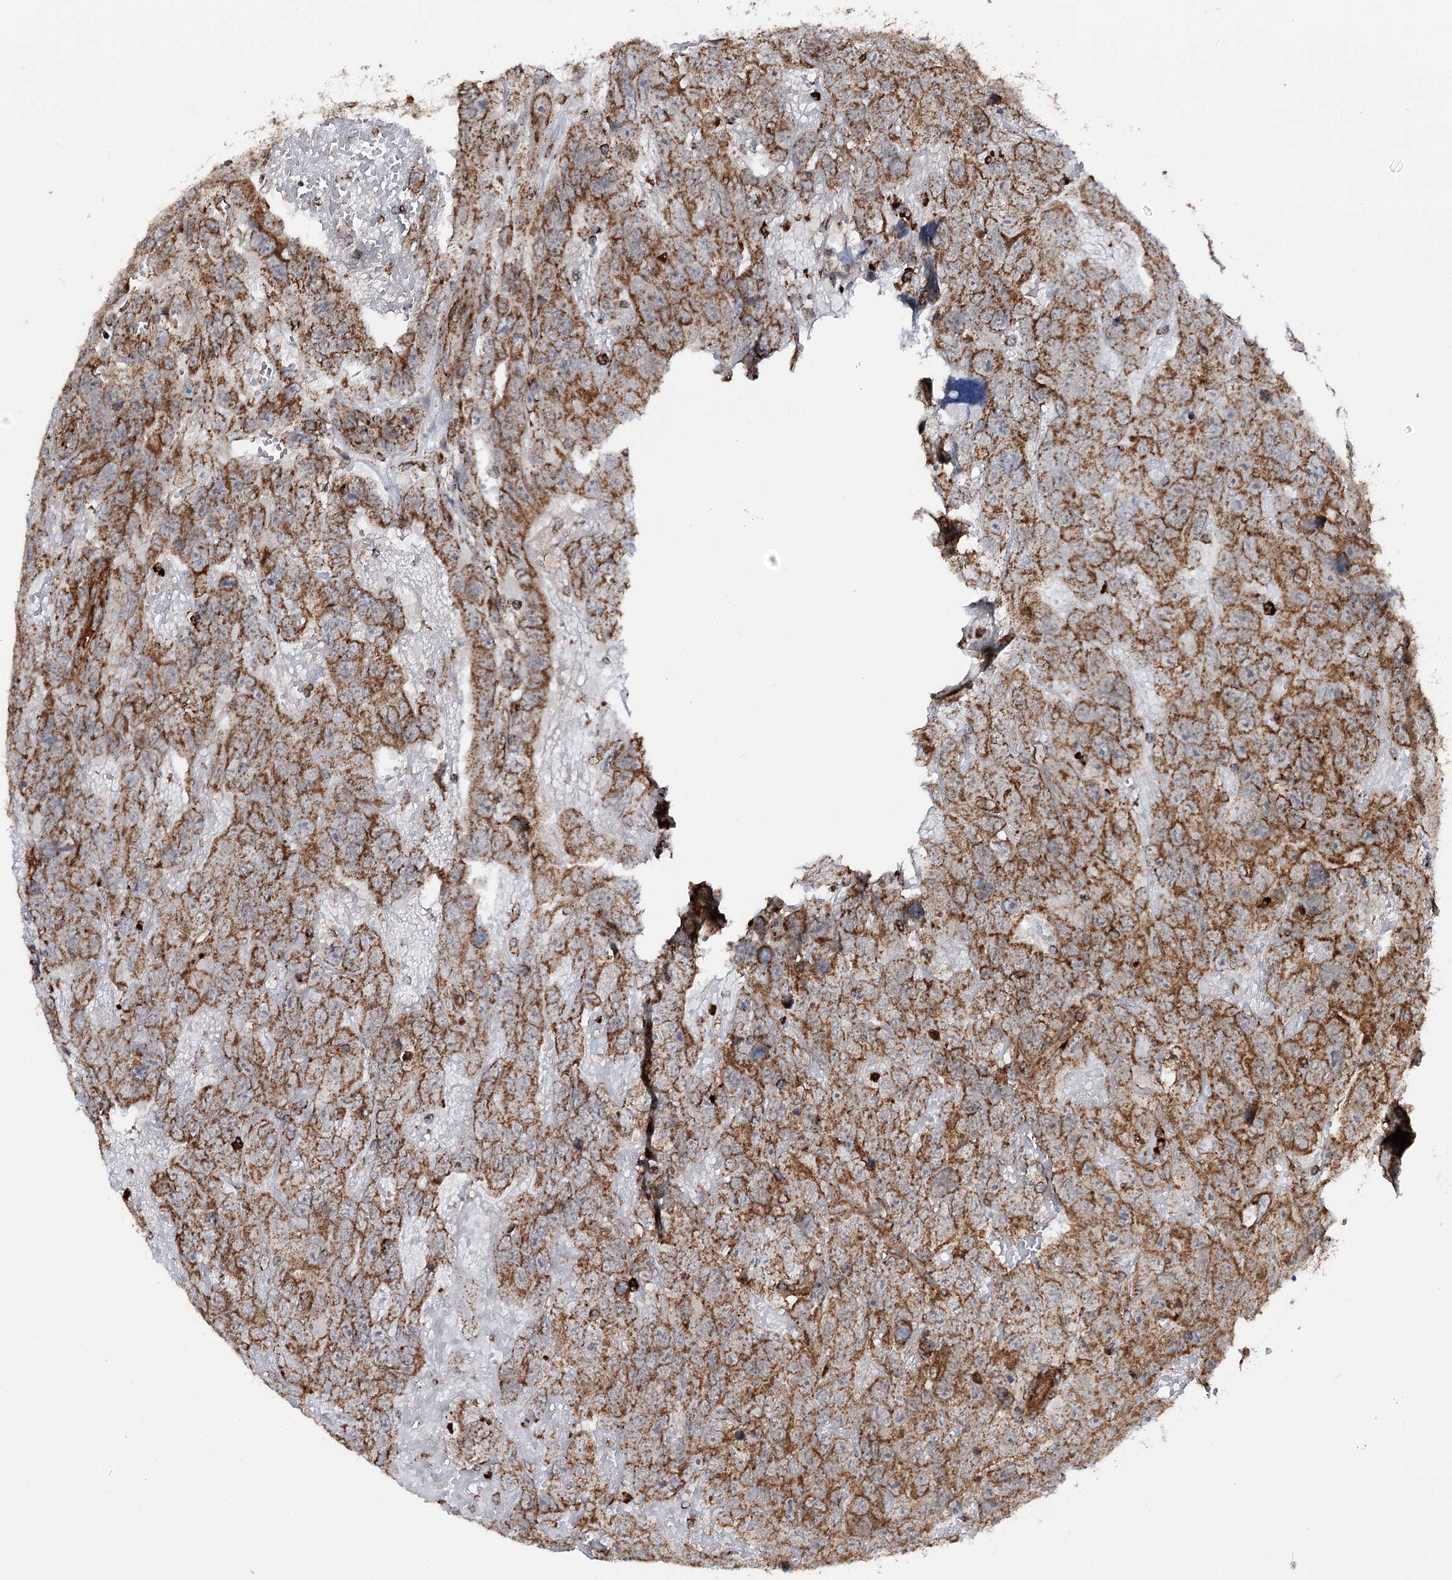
{"staining": {"intensity": "moderate", "quantity": ">75%", "location": "cytoplasmic/membranous"}, "tissue": "testis cancer", "cell_type": "Tumor cells", "image_type": "cancer", "snomed": [{"axis": "morphology", "description": "Carcinoma, Embryonal, NOS"}, {"axis": "topography", "description": "Testis"}], "caption": "Testis cancer (embryonal carcinoma) tissue displays moderate cytoplasmic/membranous positivity in about >75% of tumor cells, visualized by immunohistochemistry. Nuclei are stained in blue.", "gene": "FGFR1OP2", "patient": {"sex": "male", "age": 45}}